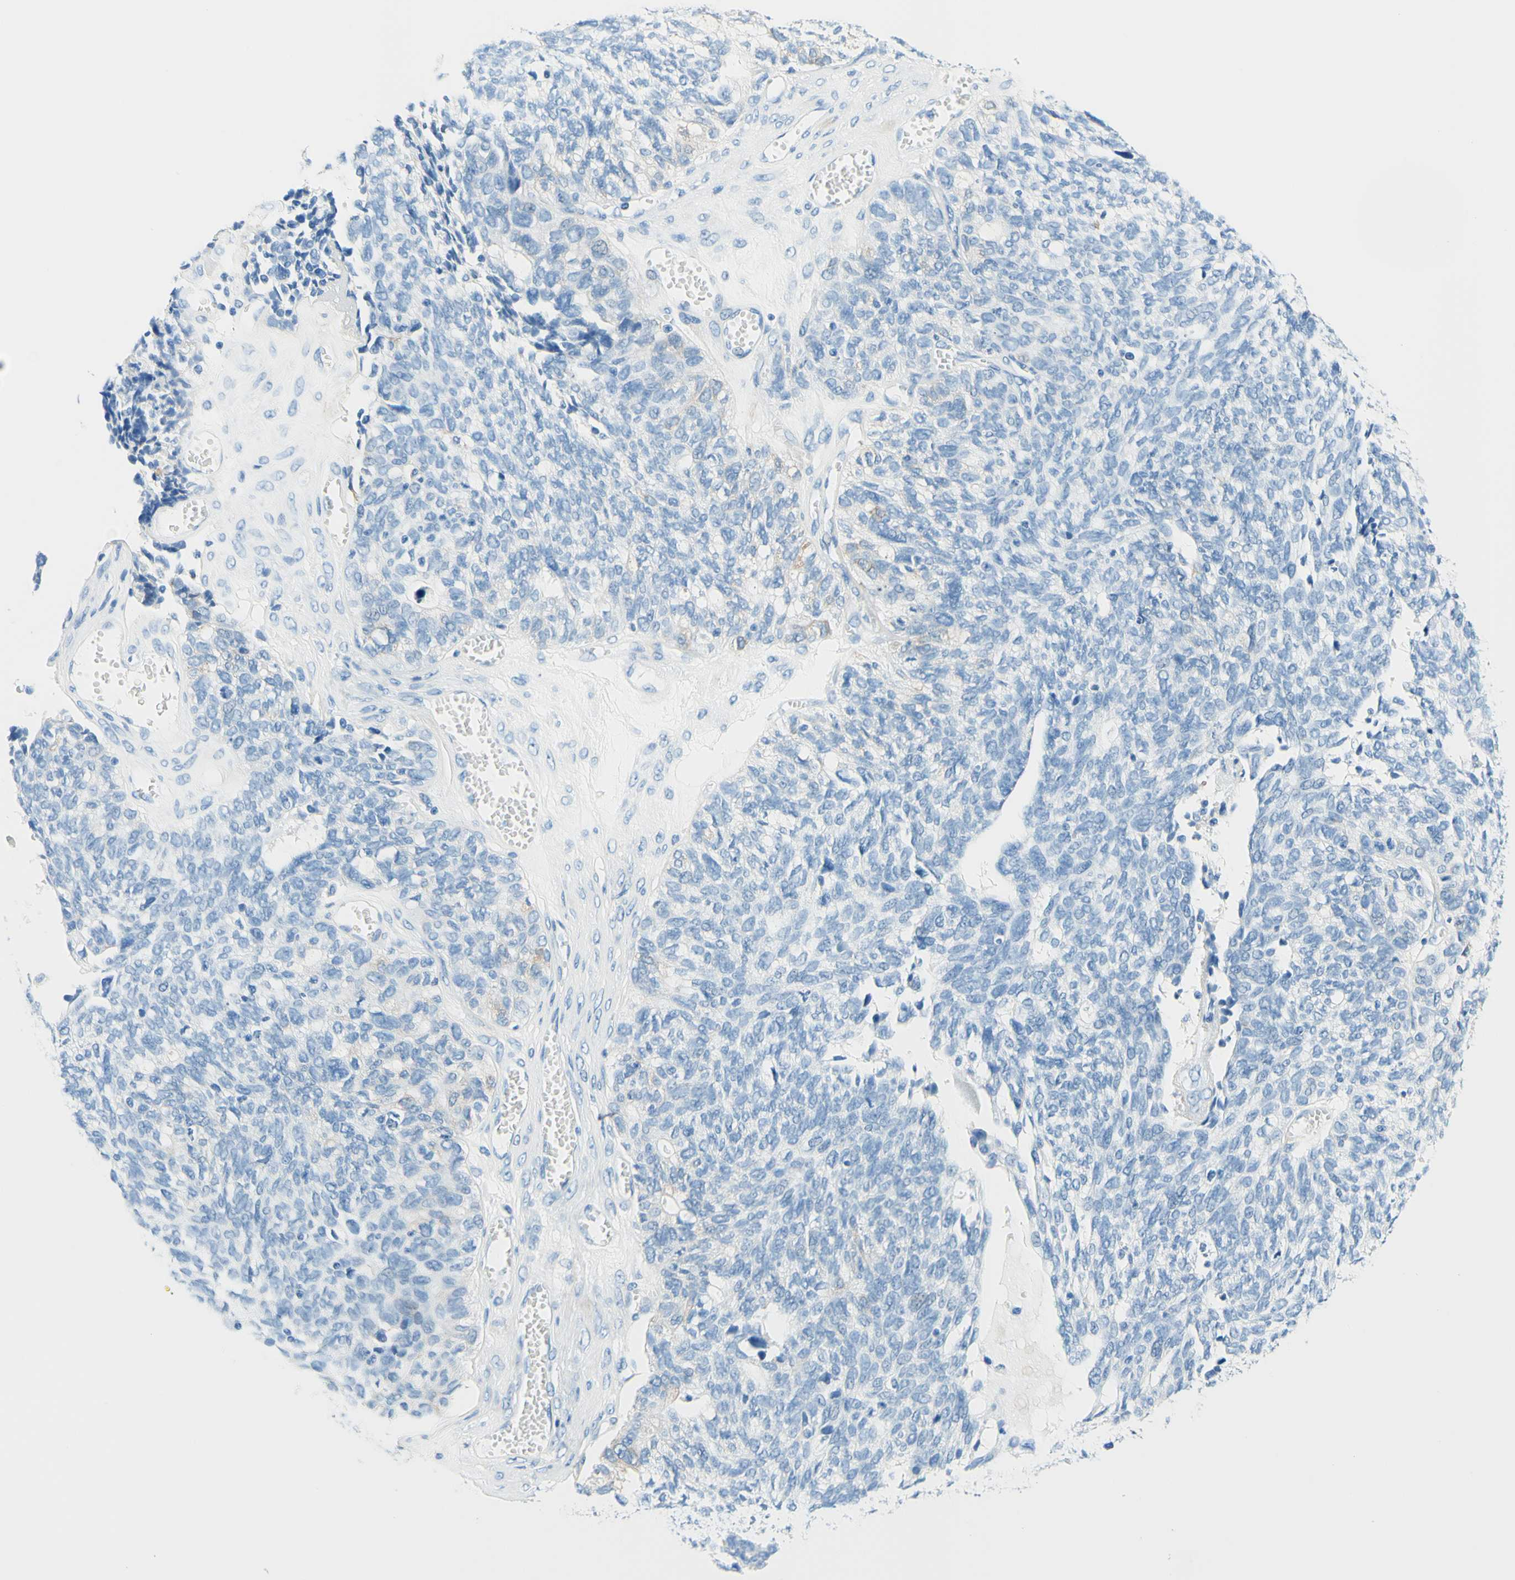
{"staining": {"intensity": "negative", "quantity": "none", "location": "none"}, "tissue": "ovarian cancer", "cell_type": "Tumor cells", "image_type": "cancer", "snomed": [{"axis": "morphology", "description": "Cystadenocarcinoma, serous, NOS"}, {"axis": "topography", "description": "Ovary"}], "caption": "High magnification brightfield microscopy of ovarian serous cystadenocarcinoma stained with DAB (3,3'-diaminobenzidine) (brown) and counterstained with hematoxylin (blue): tumor cells show no significant positivity.", "gene": "MFAP5", "patient": {"sex": "female", "age": 79}}